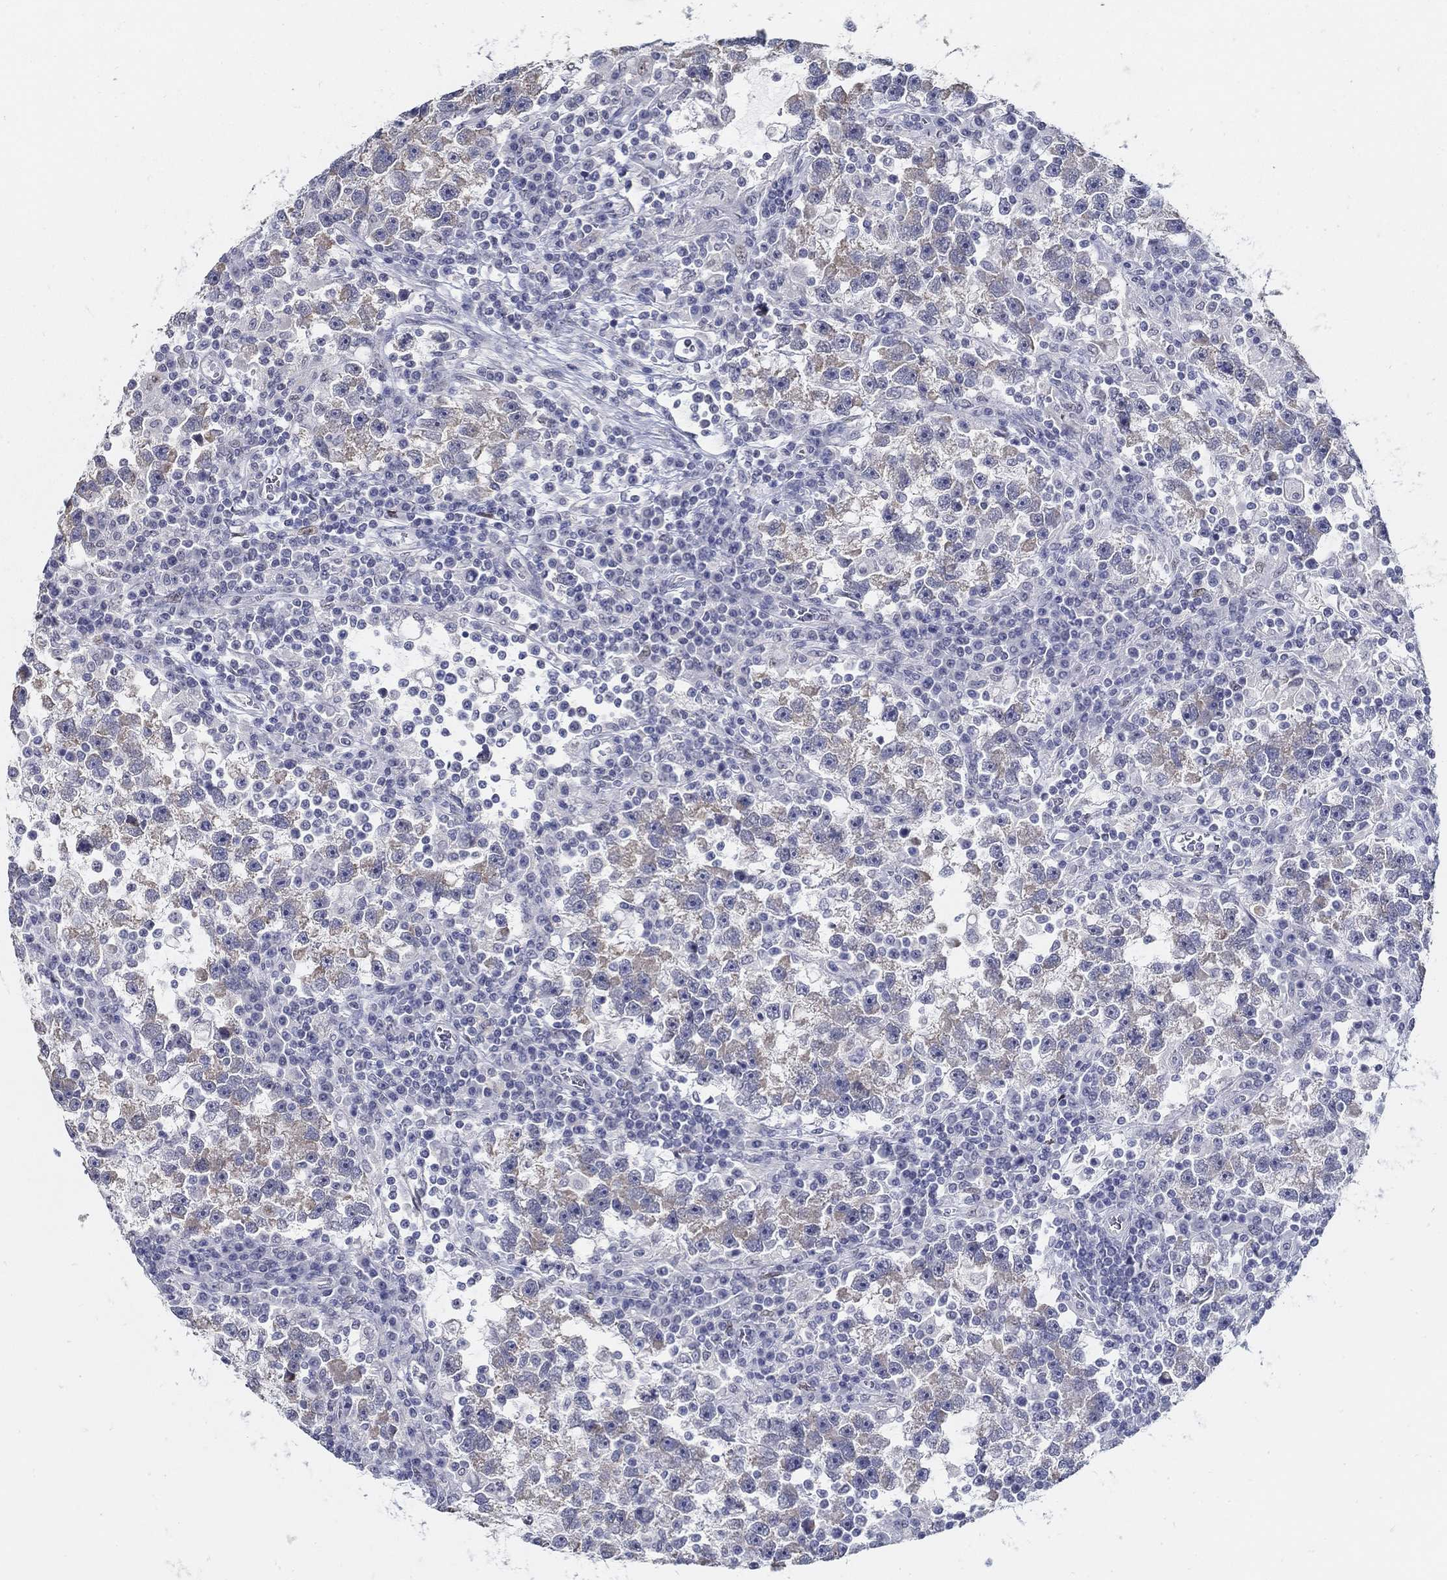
{"staining": {"intensity": "moderate", "quantity": "<25%", "location": "cytoplasmic/membranous"}, "tissue": "testis cancer", "cell_type": "Tumor cells", "image_type": "cancer", "snomed": [{"axis": "morphology", "description": "Seminoma, NOS"}, {"axis": "topography", "description": "Testis"}], "caption": "Protein staining by immunohistochemistry (IHC) reveals moderate cytoplasmic/membranous positivity in approximately <25% of tumor cells in seminoma (testis). (DAB = brown stain, brightfield microscopy at high magnification).", "gene": "USP29", "patient": {"sex": "male", "age": 47}}